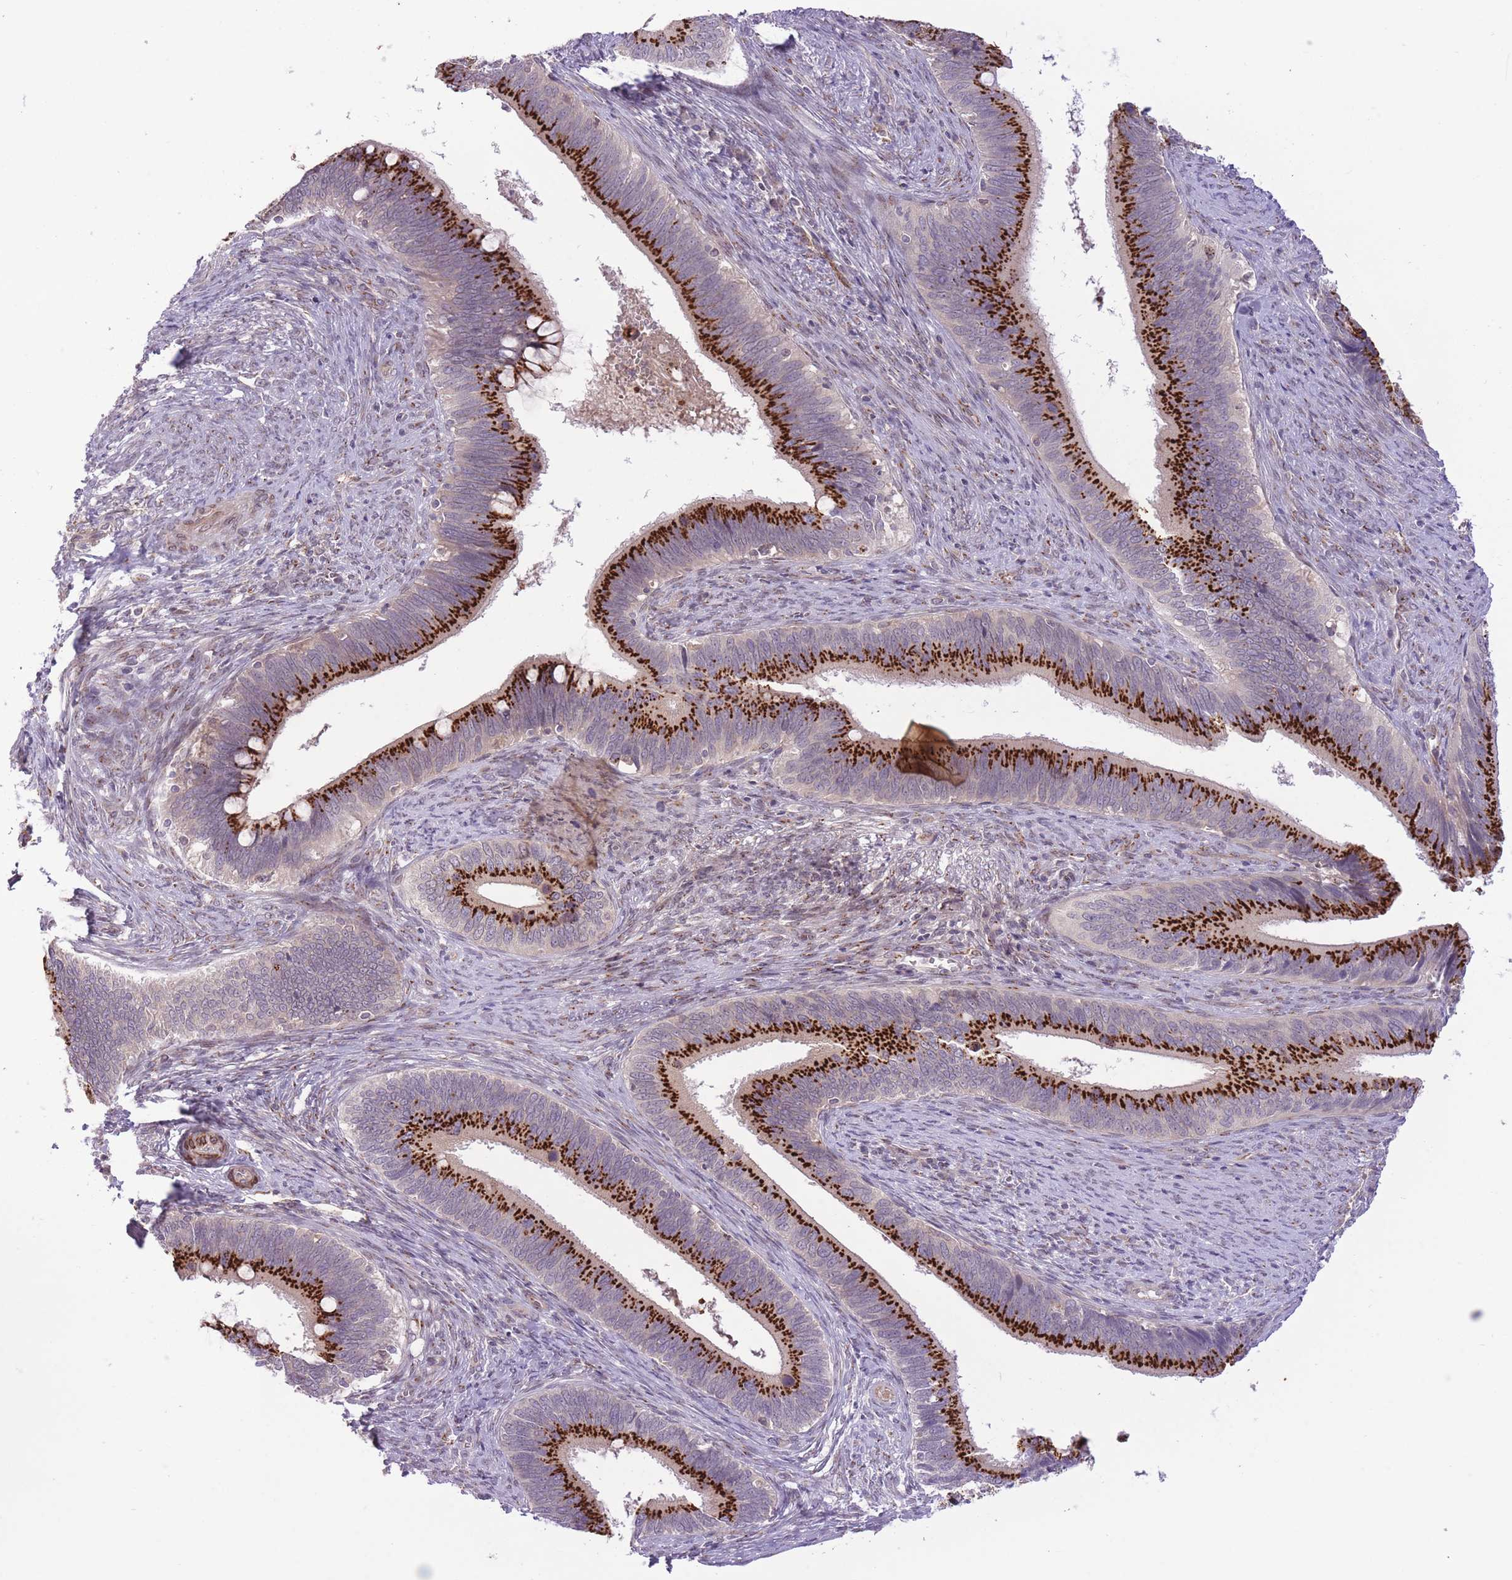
{"staining": {"intensity": "strong", "quantity": ">75%", "location": "cytoplasmic/membranous"}, "tissue": "cervical cancer", "cell_type": "Tumor cells", "image_type": "cancer", "snomed": [{"axis": "morphology", "description": "Adenocarcinoma, NOS"}, {"axis": "topography", "description": "Cervix"}], "caption": "Human adenocarcinoma (cervical) stained with a protein marker displays strong staining in tumor cells.", "gene": "ZBED5", "patient": {"sex": "female", "age": 42}}